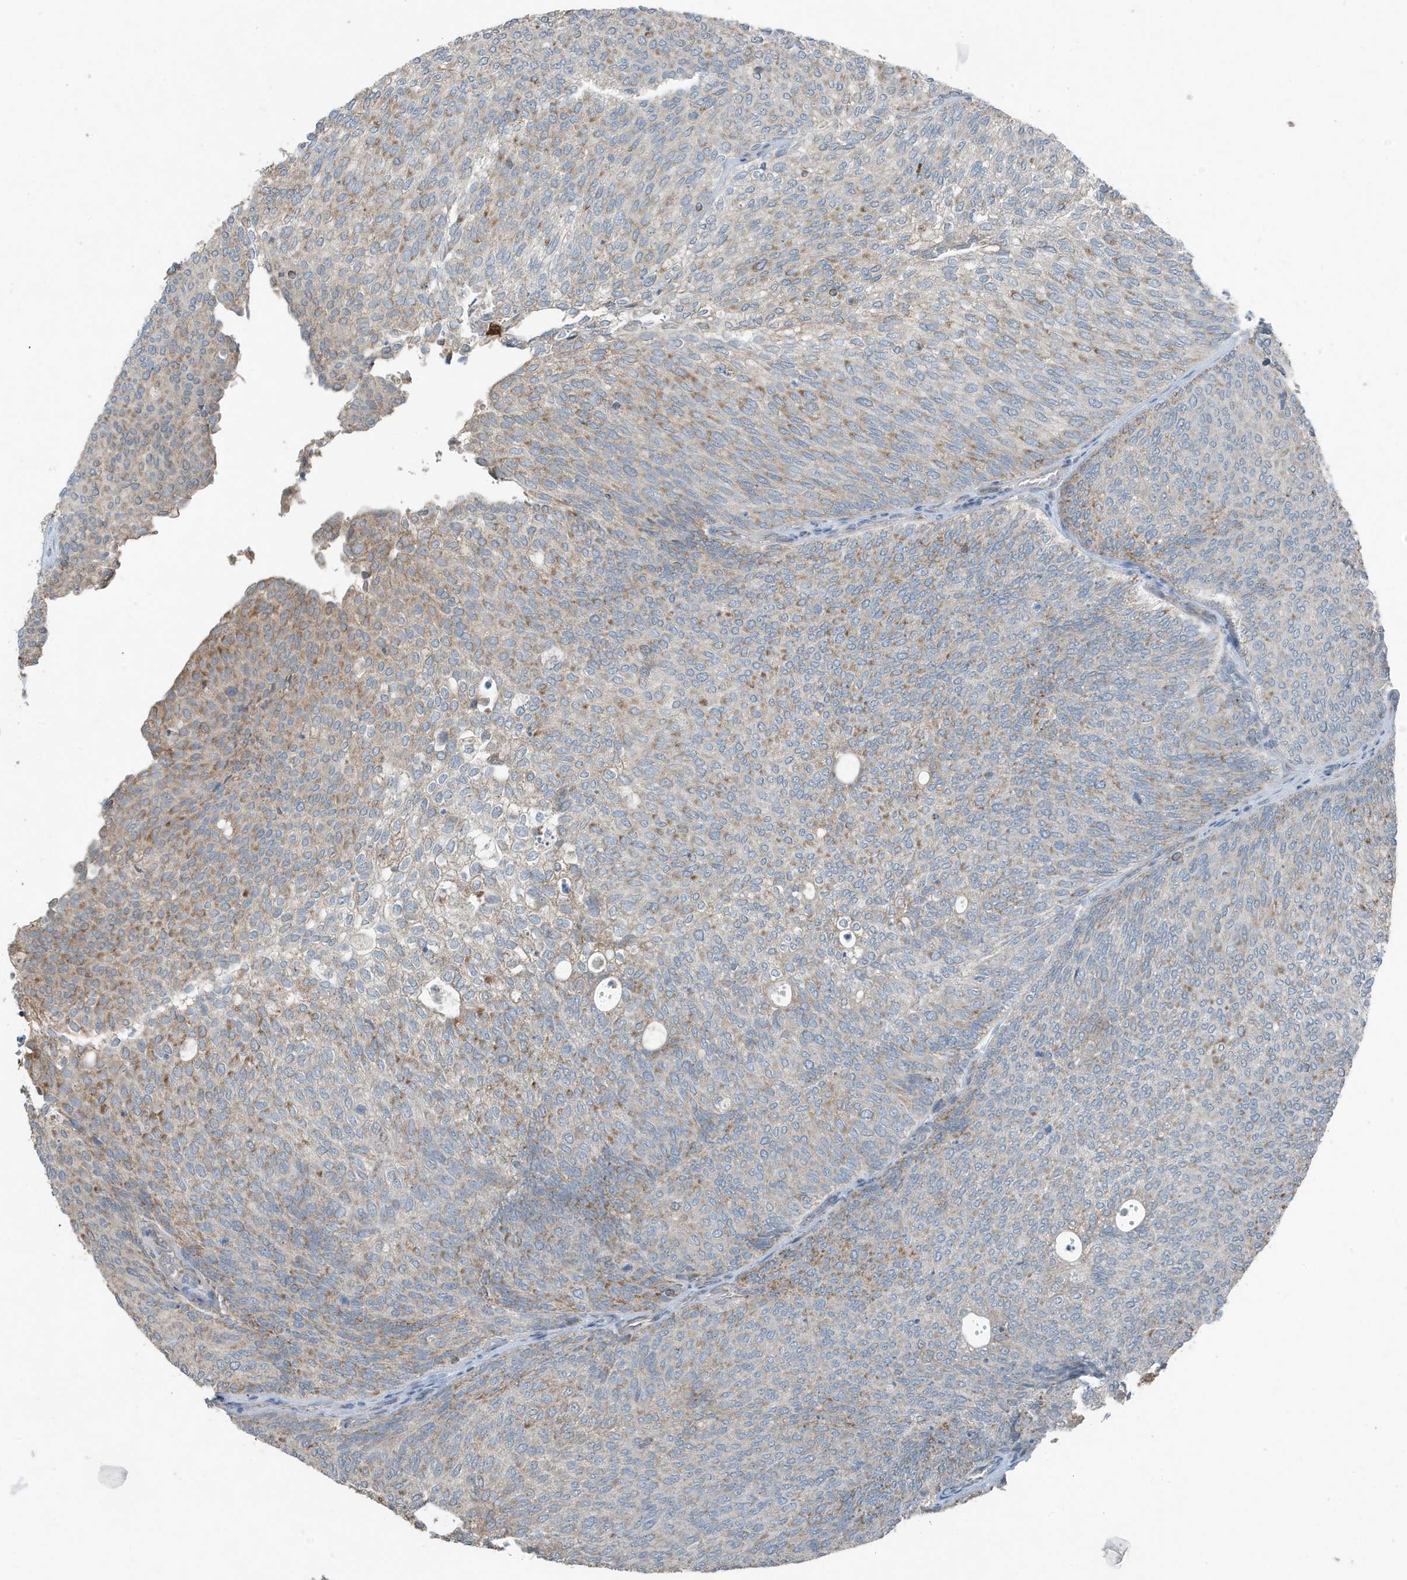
{"staining": {"intensity": "weak", "quantity": "25%-75%", "location": "cytoplasmic/membranous"}, "tissue": "urothelial cancer", "cell_type": "Tumor cells", "image_type": "cancer", "snomed": [{"axis": "morphology", "description": "Urothelial carcinoma, Low grade"}, {"axis": "topography", "description": "Urinary bladder"}], "caption": "Urothelial cancer was stained to show a protein in brown. There is low levels of weak cytoplasmic/membranous expression in approximately 25%-75% of tumor cells.", "gene": "MT-CYB", "patient": {"sex": "female", "age": 79}}